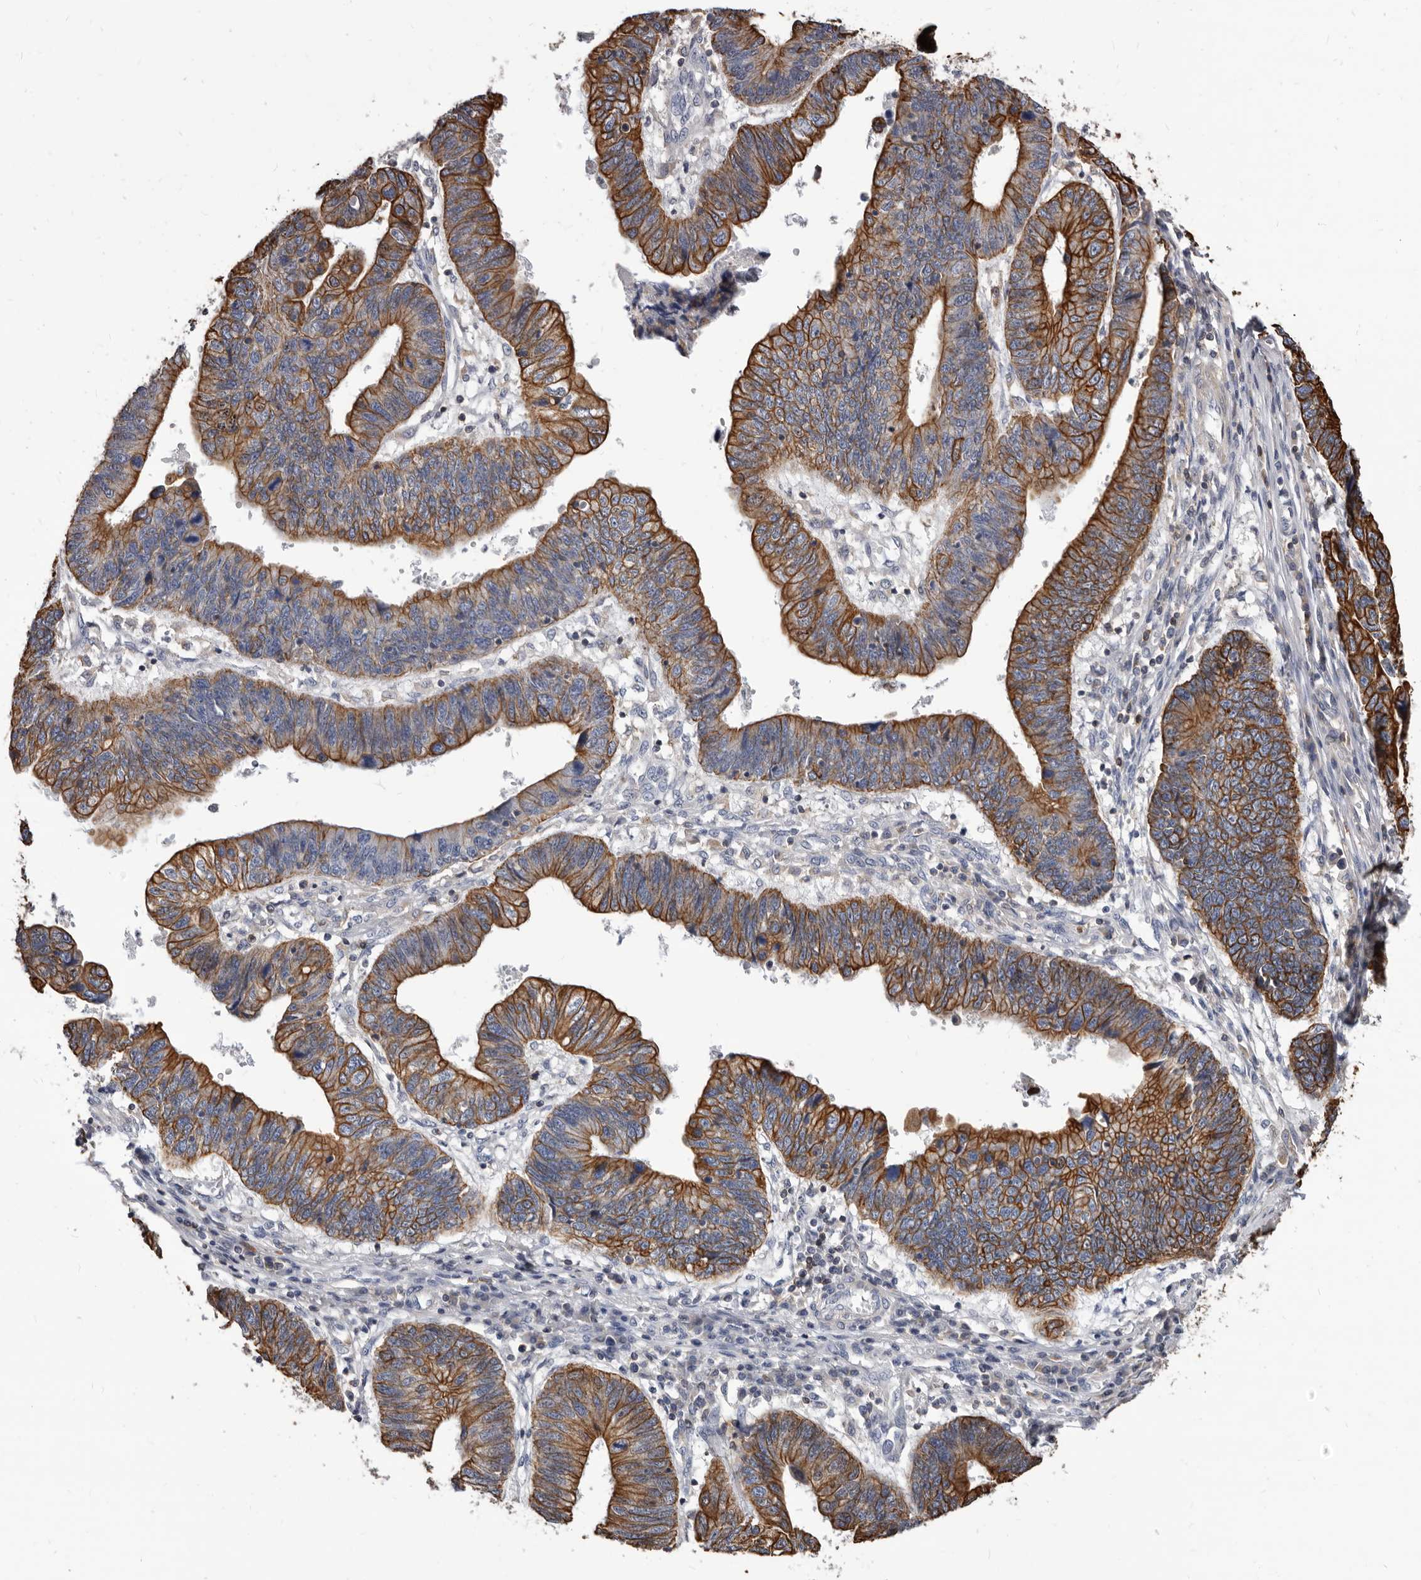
{"staining": {"intensity": "moderate", "quantity": ">75%", "location": "cytoplasmic/membranous"}, "tissue": "stomach cancer", "cell_type": "Tumor cells", "image_type": "cancer", "snomed": [{"axis": "morphology", "description": "Adenocarcinoma, NOS"}, {"axis": "topography", "description": "Stomach"}], "caption": "Immunohistochemical staining of human stomach adenocarcinoma demonstrates medium levels of moderate cytoplasmic/membranous positivity in approximately >75% of tumor cells.", "gene": "NIBAN1", "patient": {"sex": "male", "age": 59}}